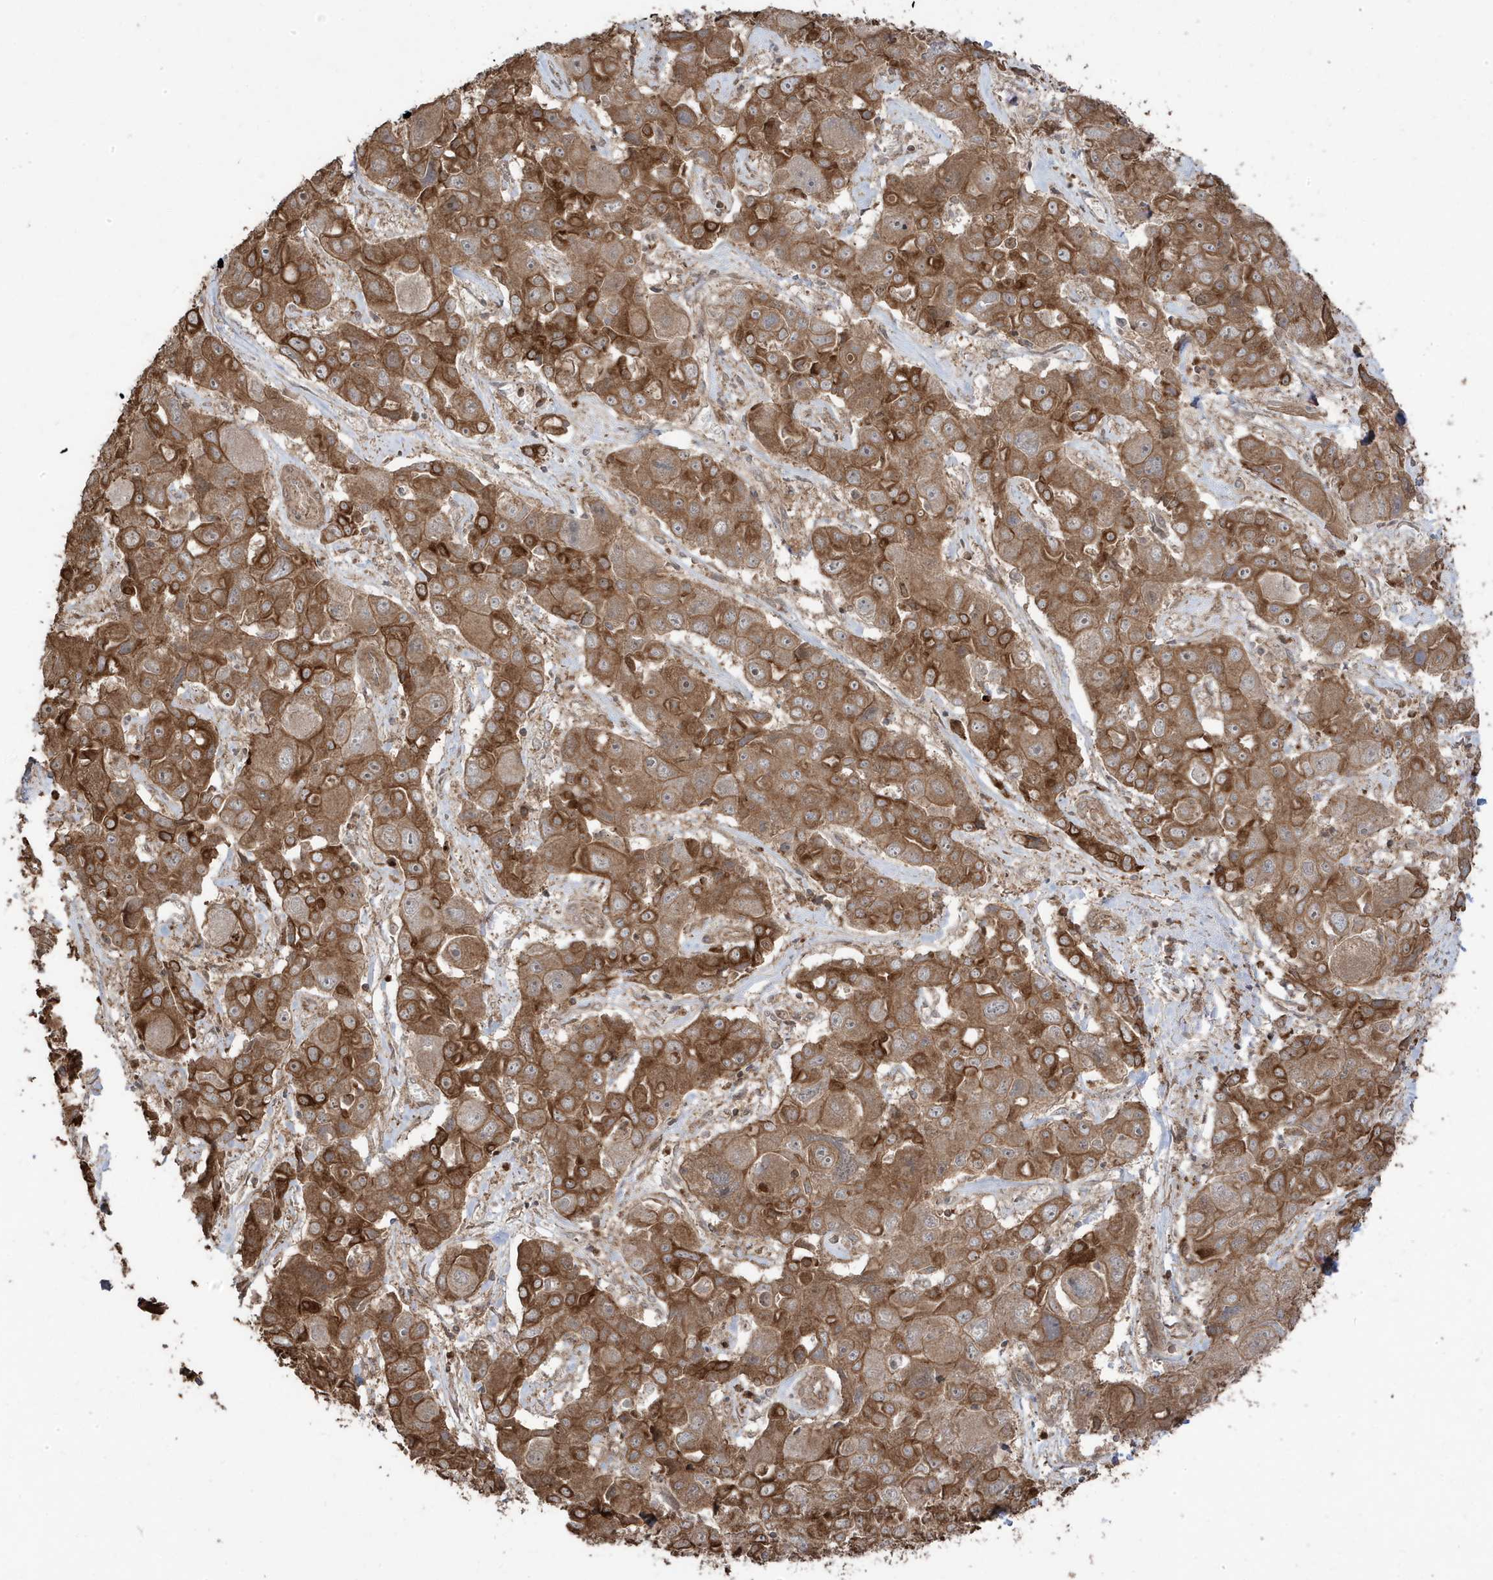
{"staining": {"intensity": "strong", "quantity": ">75%", "location": "cytoplasmic/membranous"}, "tissue": "liver cancer", "cell_type": "Tumor cells", "image_type": "cancer", "snomed": [{"axis": "morphology", "description": "Cholangiocarcinoma"}, {"axis": "topography", "description": "Liver"}], "caption": "Immunohistochemical staining of human cholangiocarcinoma (liver) exhibits high levels of strong cytoplasmic/membranous protein staining in about >75% of tumor cells. Nuclei are stained in blue.", "gene": "ASAP1", "patient": {"sex": "male", "age": 67}}